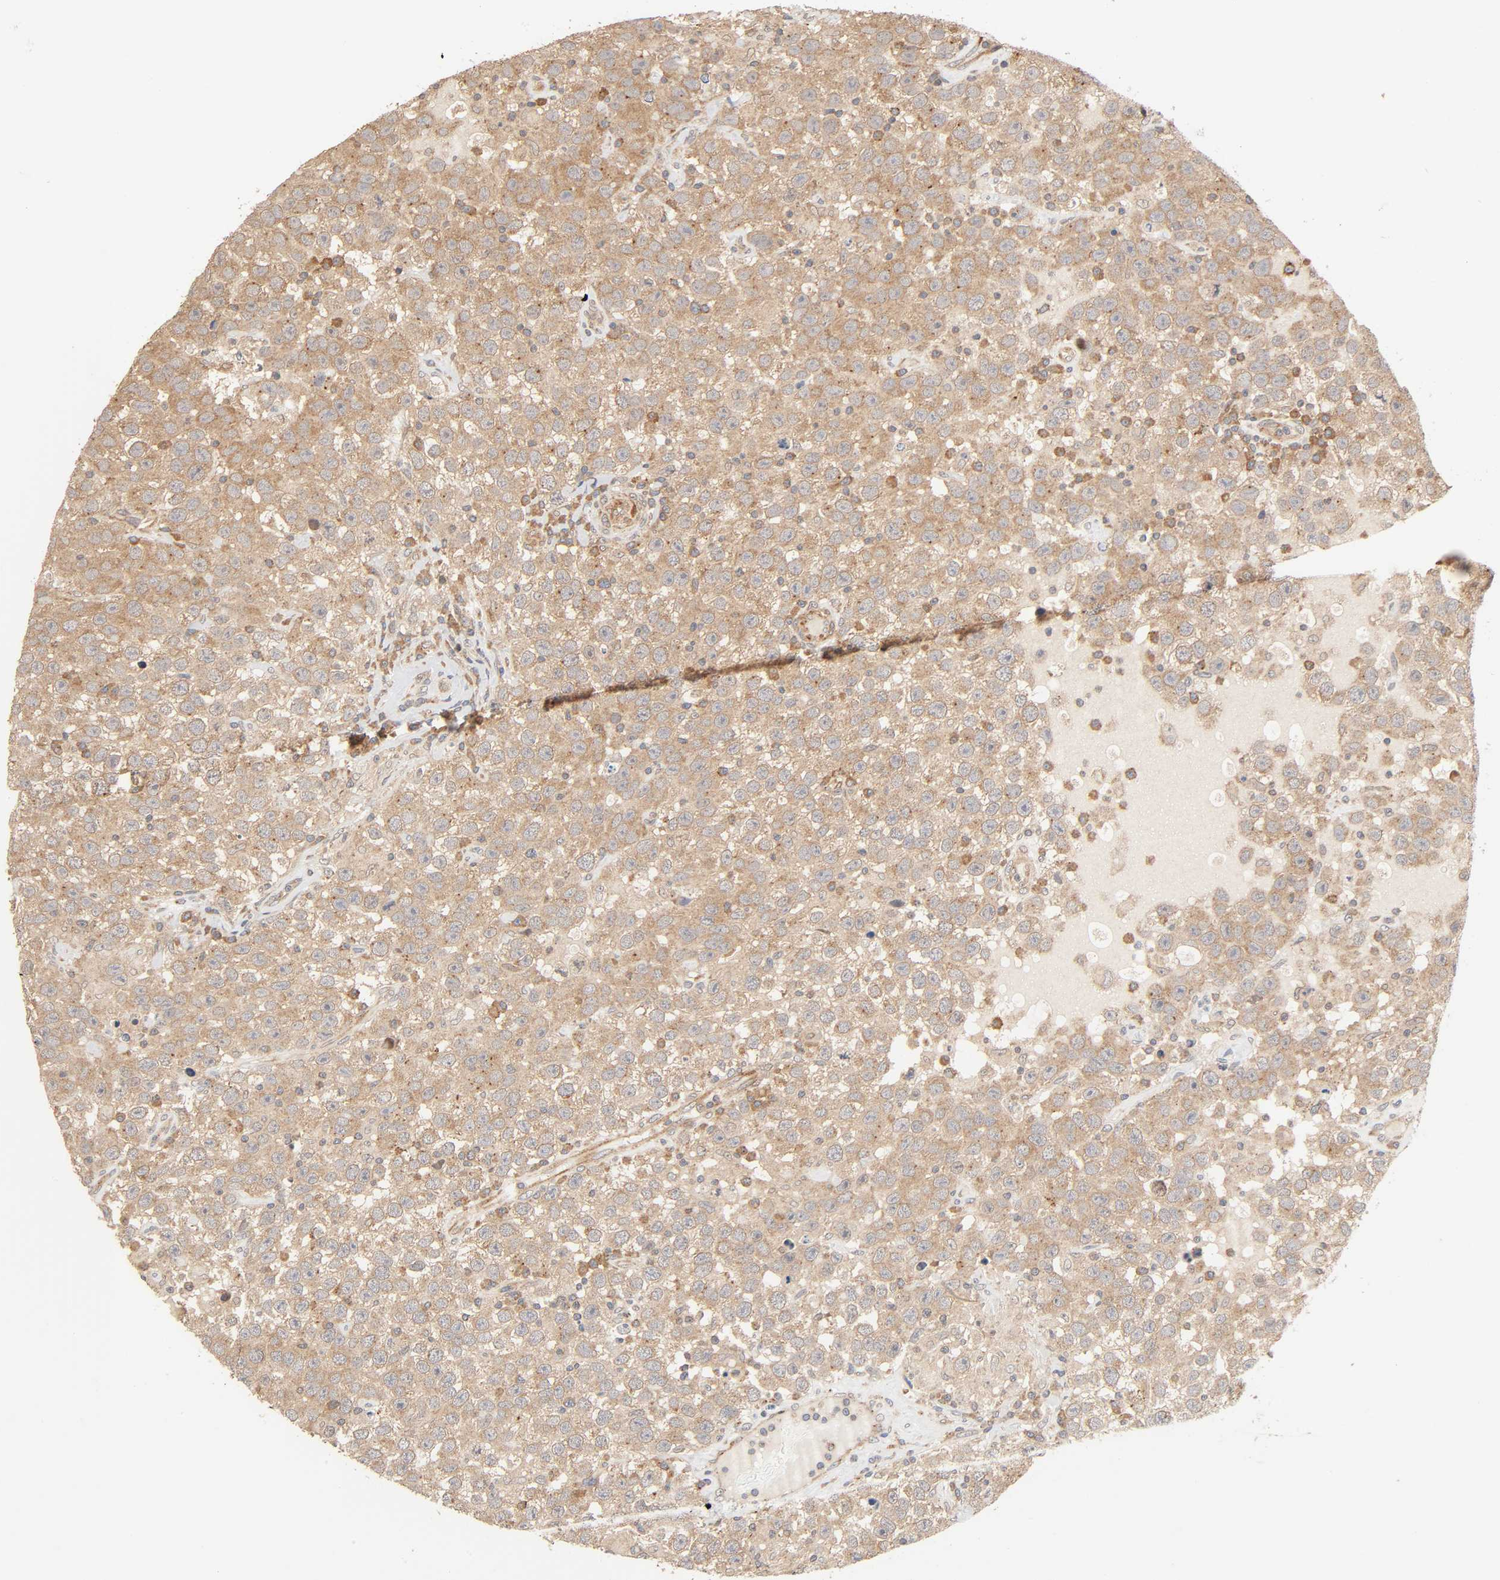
{"staining": {"intensity": "moderate", "quantity": ">75%", "location": "cytoplasmic/membranous"}, "tissue": "testis cancer", "cell_type": "Tumor cells", "image_type": "cancer", "snomed": [{"axis": "morphology", "description": "Seminoma, NOS"}, {"axis": "topography", "description": "Testis"}], "caption": "Immunohistochemistry (IHC) staining of seminoma (testis), which demonstrates medium levels of moderate cytoplasmic/membranous positivity in approximately >75% of tumor cells indicating moderate cytoplasmic/membranous protein expression. The staining was performed using DAB (brown) for protein detection and nuclei were counterstained in hematoxylin (blue).", "gene": "NEMF", "patient": {"sex": "male", "age": 41}}